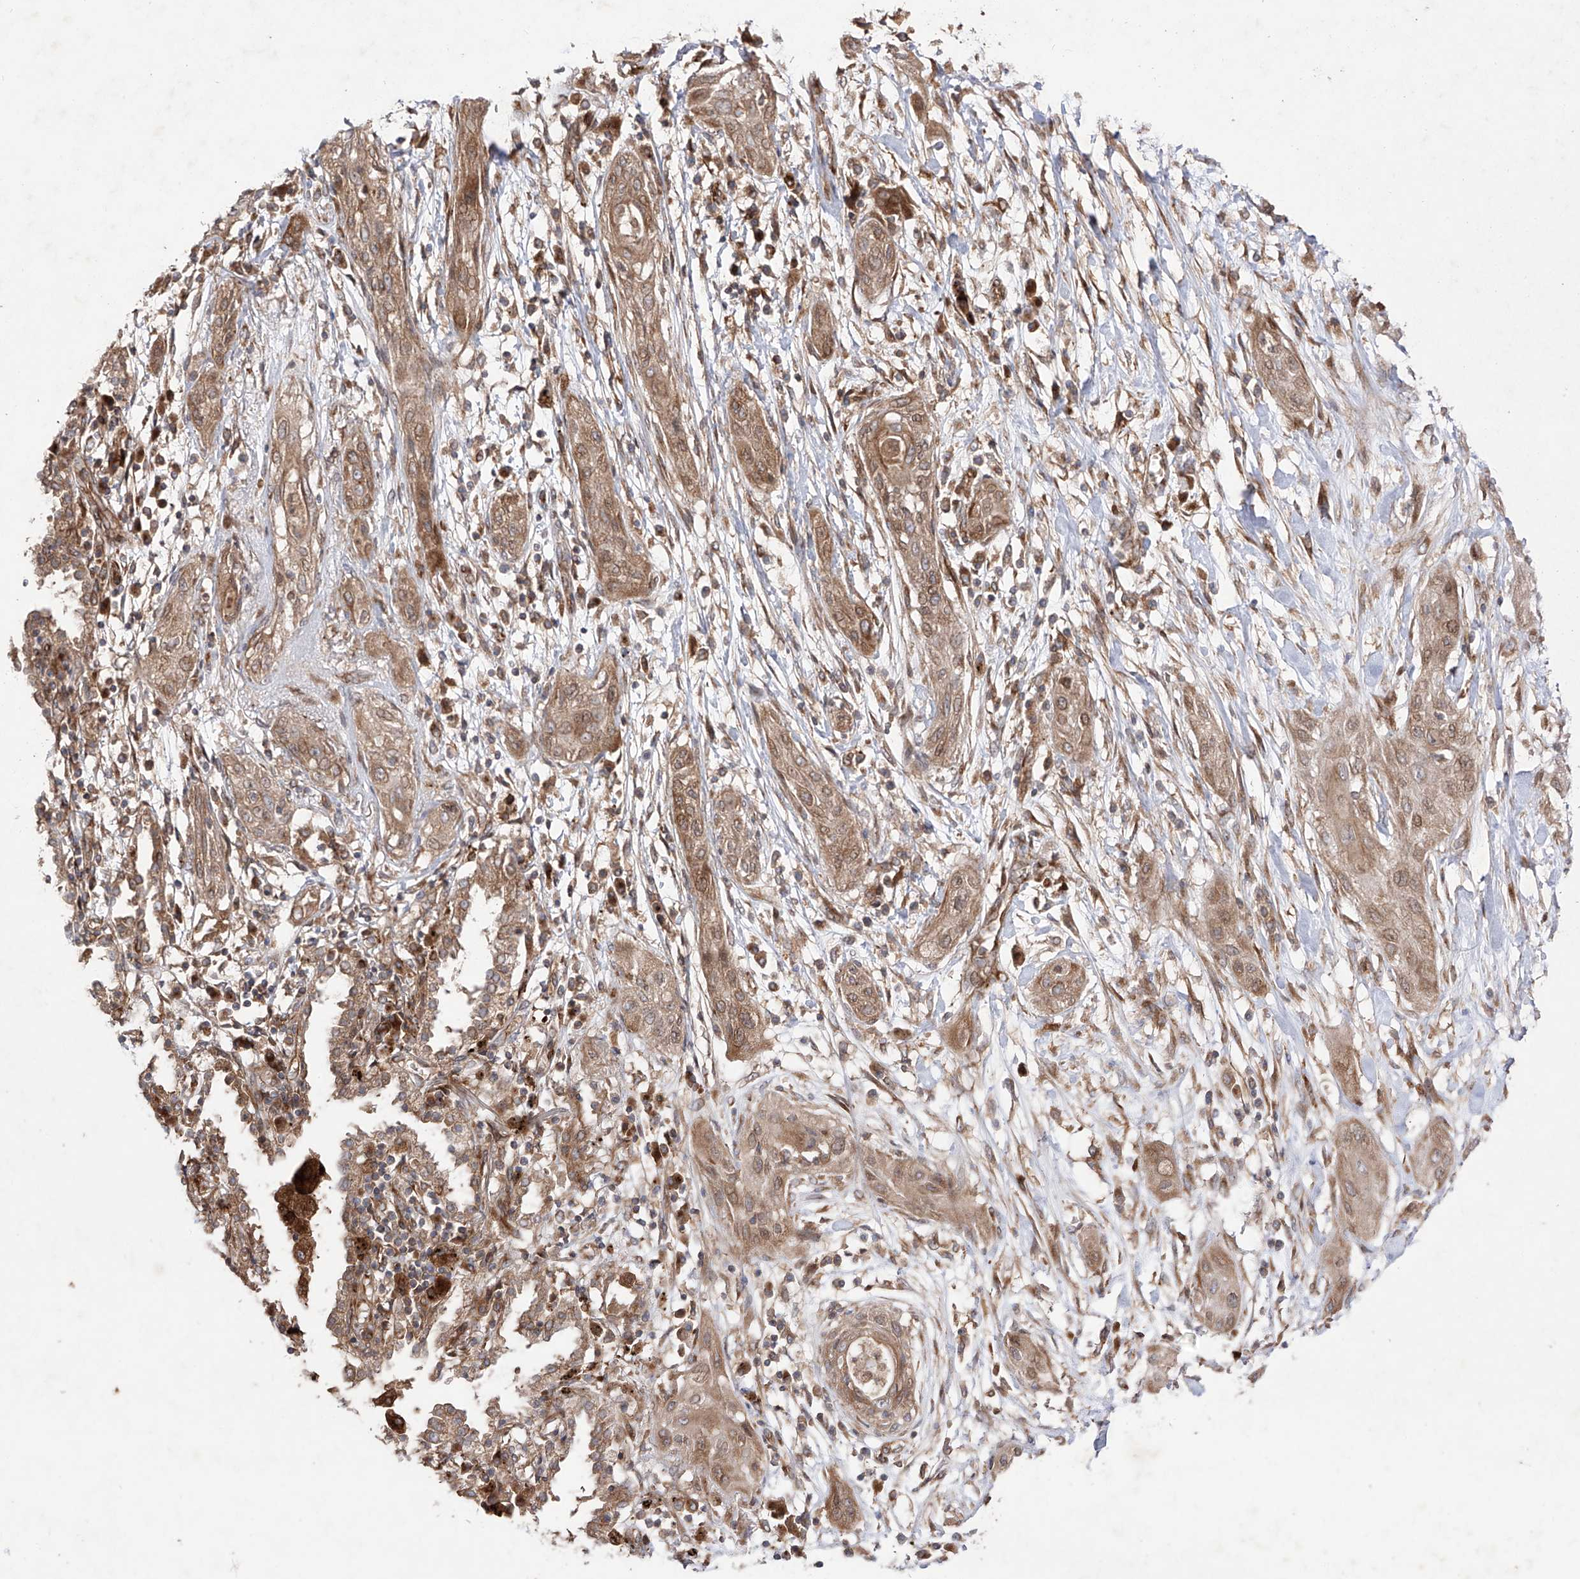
{"staining": {"intensity": "moderate", "quantity": ">75%", "location": "cytoplasmic/membranous"}, "tissue": "lung cancer", "cell_type": "Tumor cells", "image_type": "cancer", "snomed": [{"axis": "morphology", "description": "Squamous cell carcinoma, NOS"}, {"axis": "topography", "description": "Lung"}], "caption": "High-power microscopy captured an IHC image of lung cancer, revealing moderate cytoplasmic/membranous staining in about >75% of tumor cells.", "gene": "YKT6", "patient": {"sex": "female", "age": 47}}